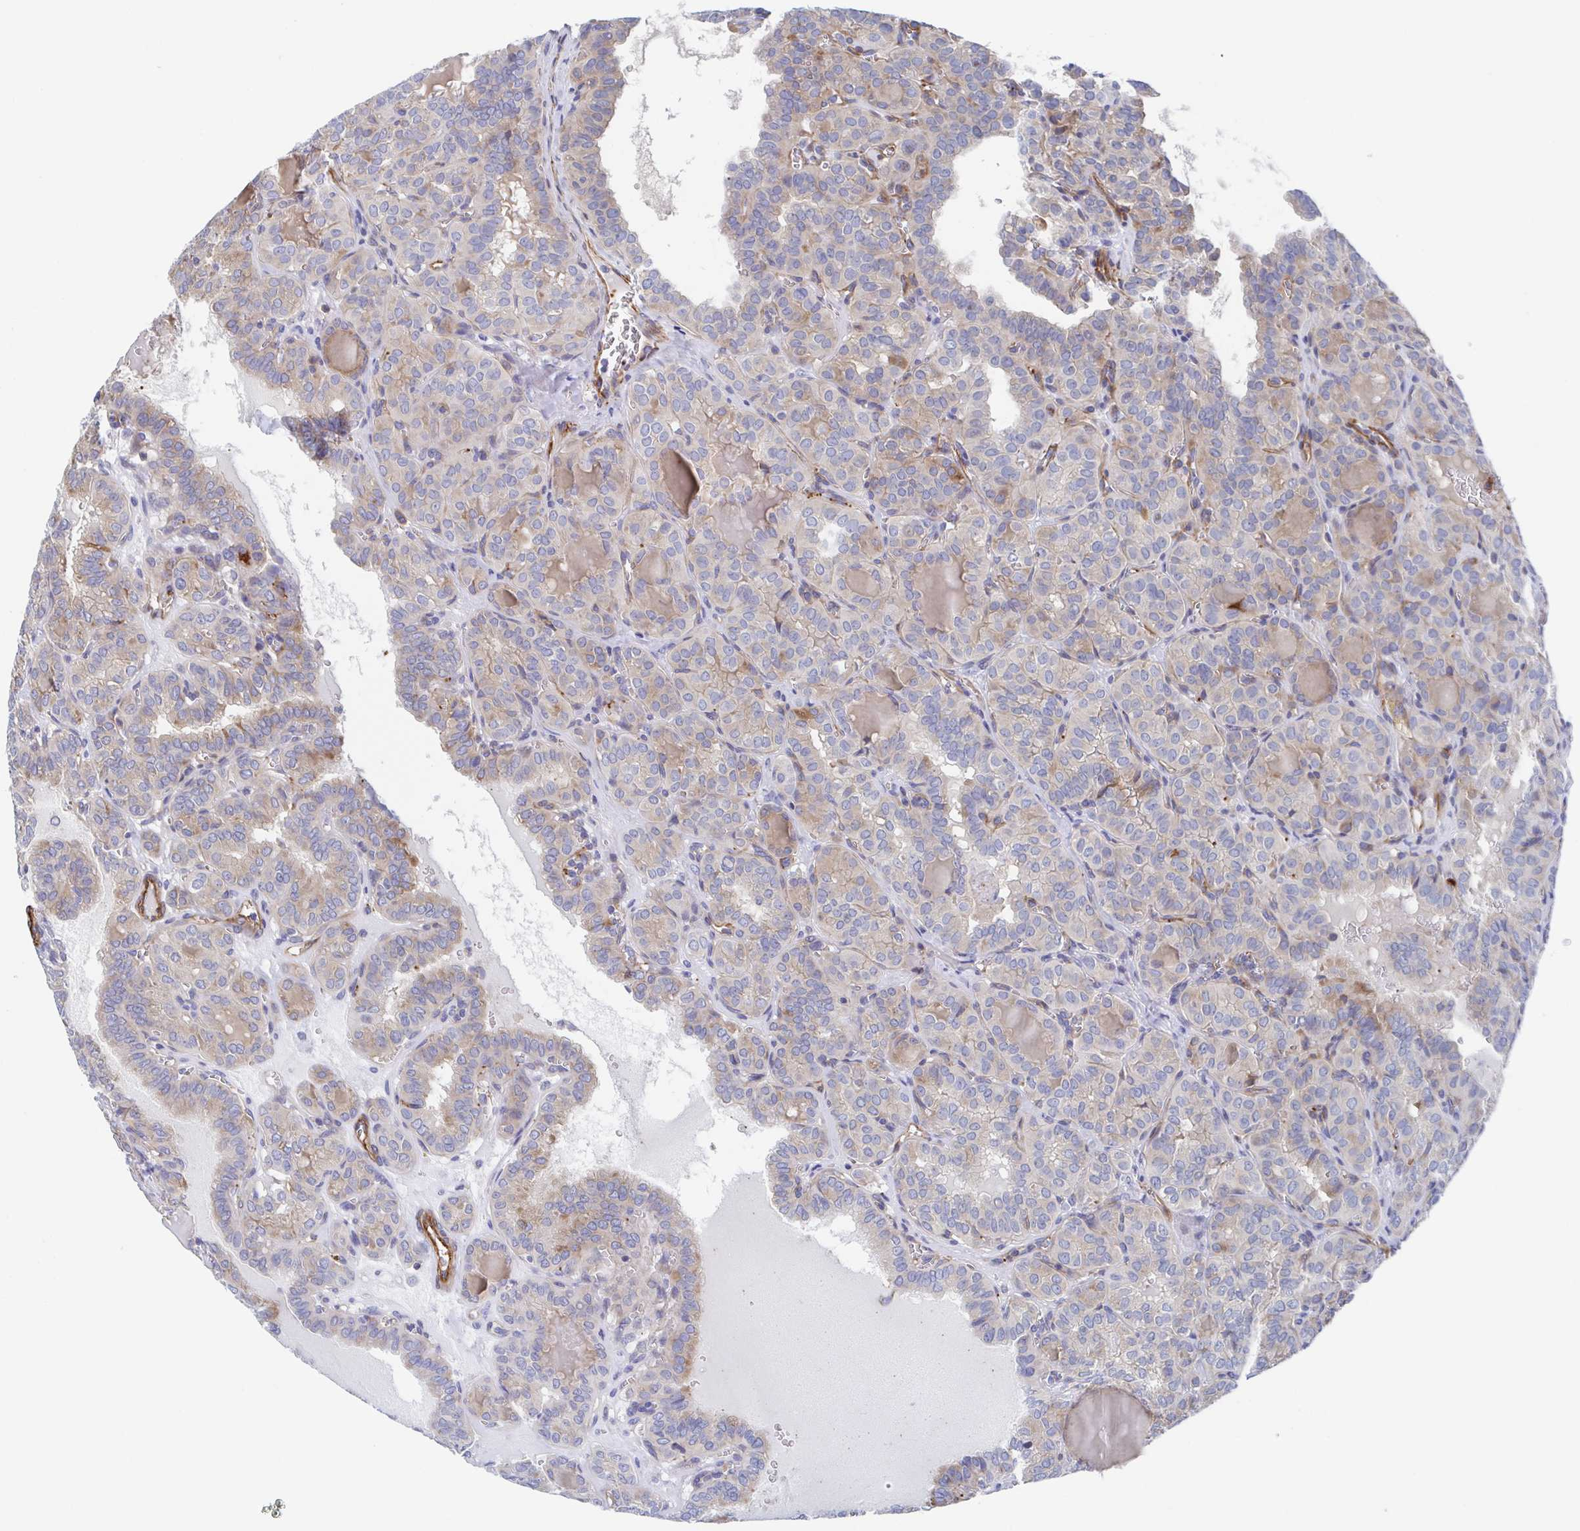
{"staining": {"intensity": "weak", "quantity": "25%-75%", "location": "cytoplasmic/membranous"}, "tissue": "thyroid cancer", "cell_type": "Tumor cells", "image_type": "cancer", "snomed": [{"axis": "morphology", "description": "Papillary adenocarcinoma, NOS"}, {"axis": "topography", "description": "Thyroid gland"}], "caption": "Papillary adenocarcinoma (thyroid) tissue demonstrates weak cytoplasmic/membranous positivity in approximately 25%-75% of tumor cells", "gene": "KLC3", "patient": {"sex": "female", "age": 41}}